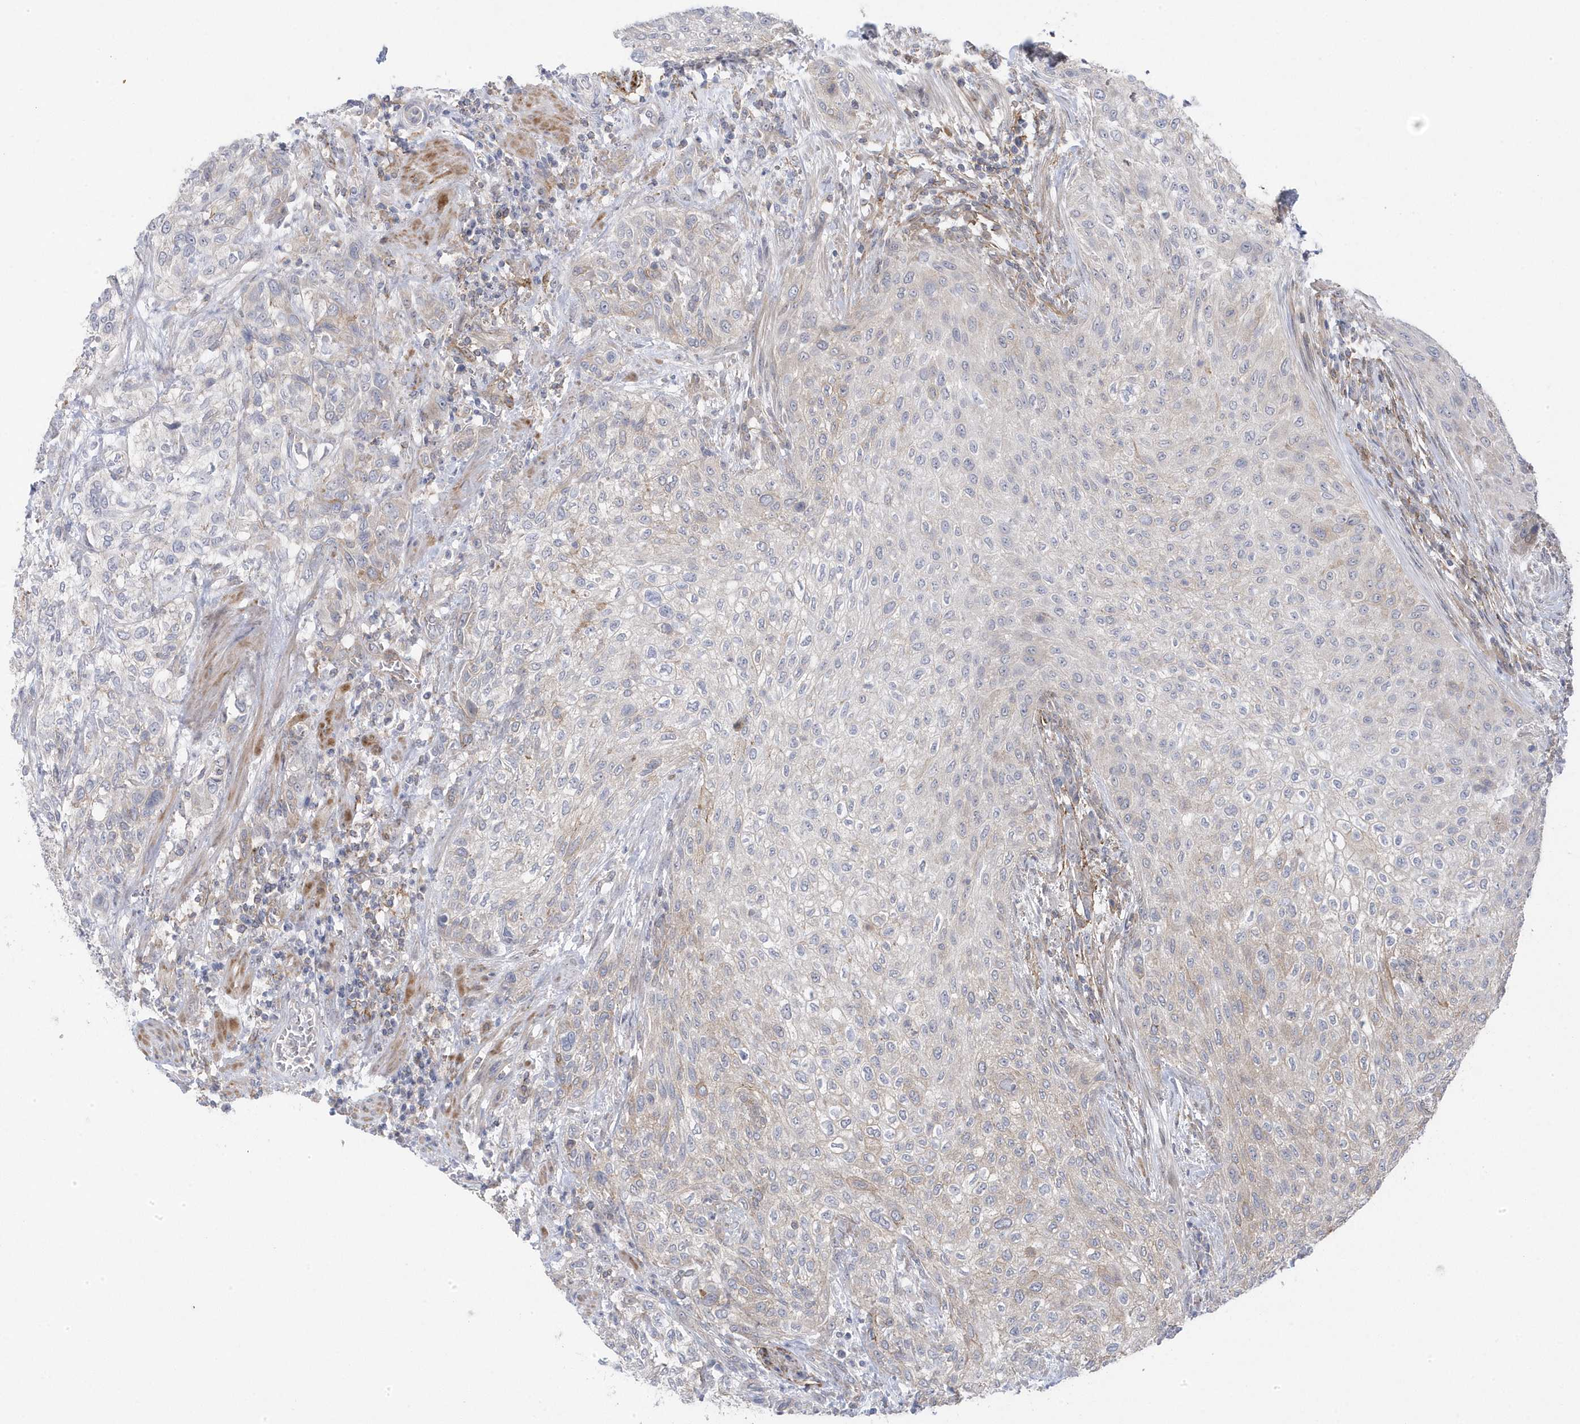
{"staining": {"intensity": "weak", "quantity": "<25%", "location": "cytoplasmic/membranous"}, "tissue": "urothelial cancer", "cell_type": "Tumor cells", "image_type": "cancer", "snomed": [{"axis": "morphology", "description": "Urothelial carcinoma, High grade"}, {"axis": "topography", "description": "Urinary bladder"}], "caption": "An immunohistochemistry (IHC) photomicrograph of urothelial cancer is shown. There is no staining in tumor cells of urothelial cancer.", "gene": "ANAPC1", "patient": {"sex": "male", "age": 35}}